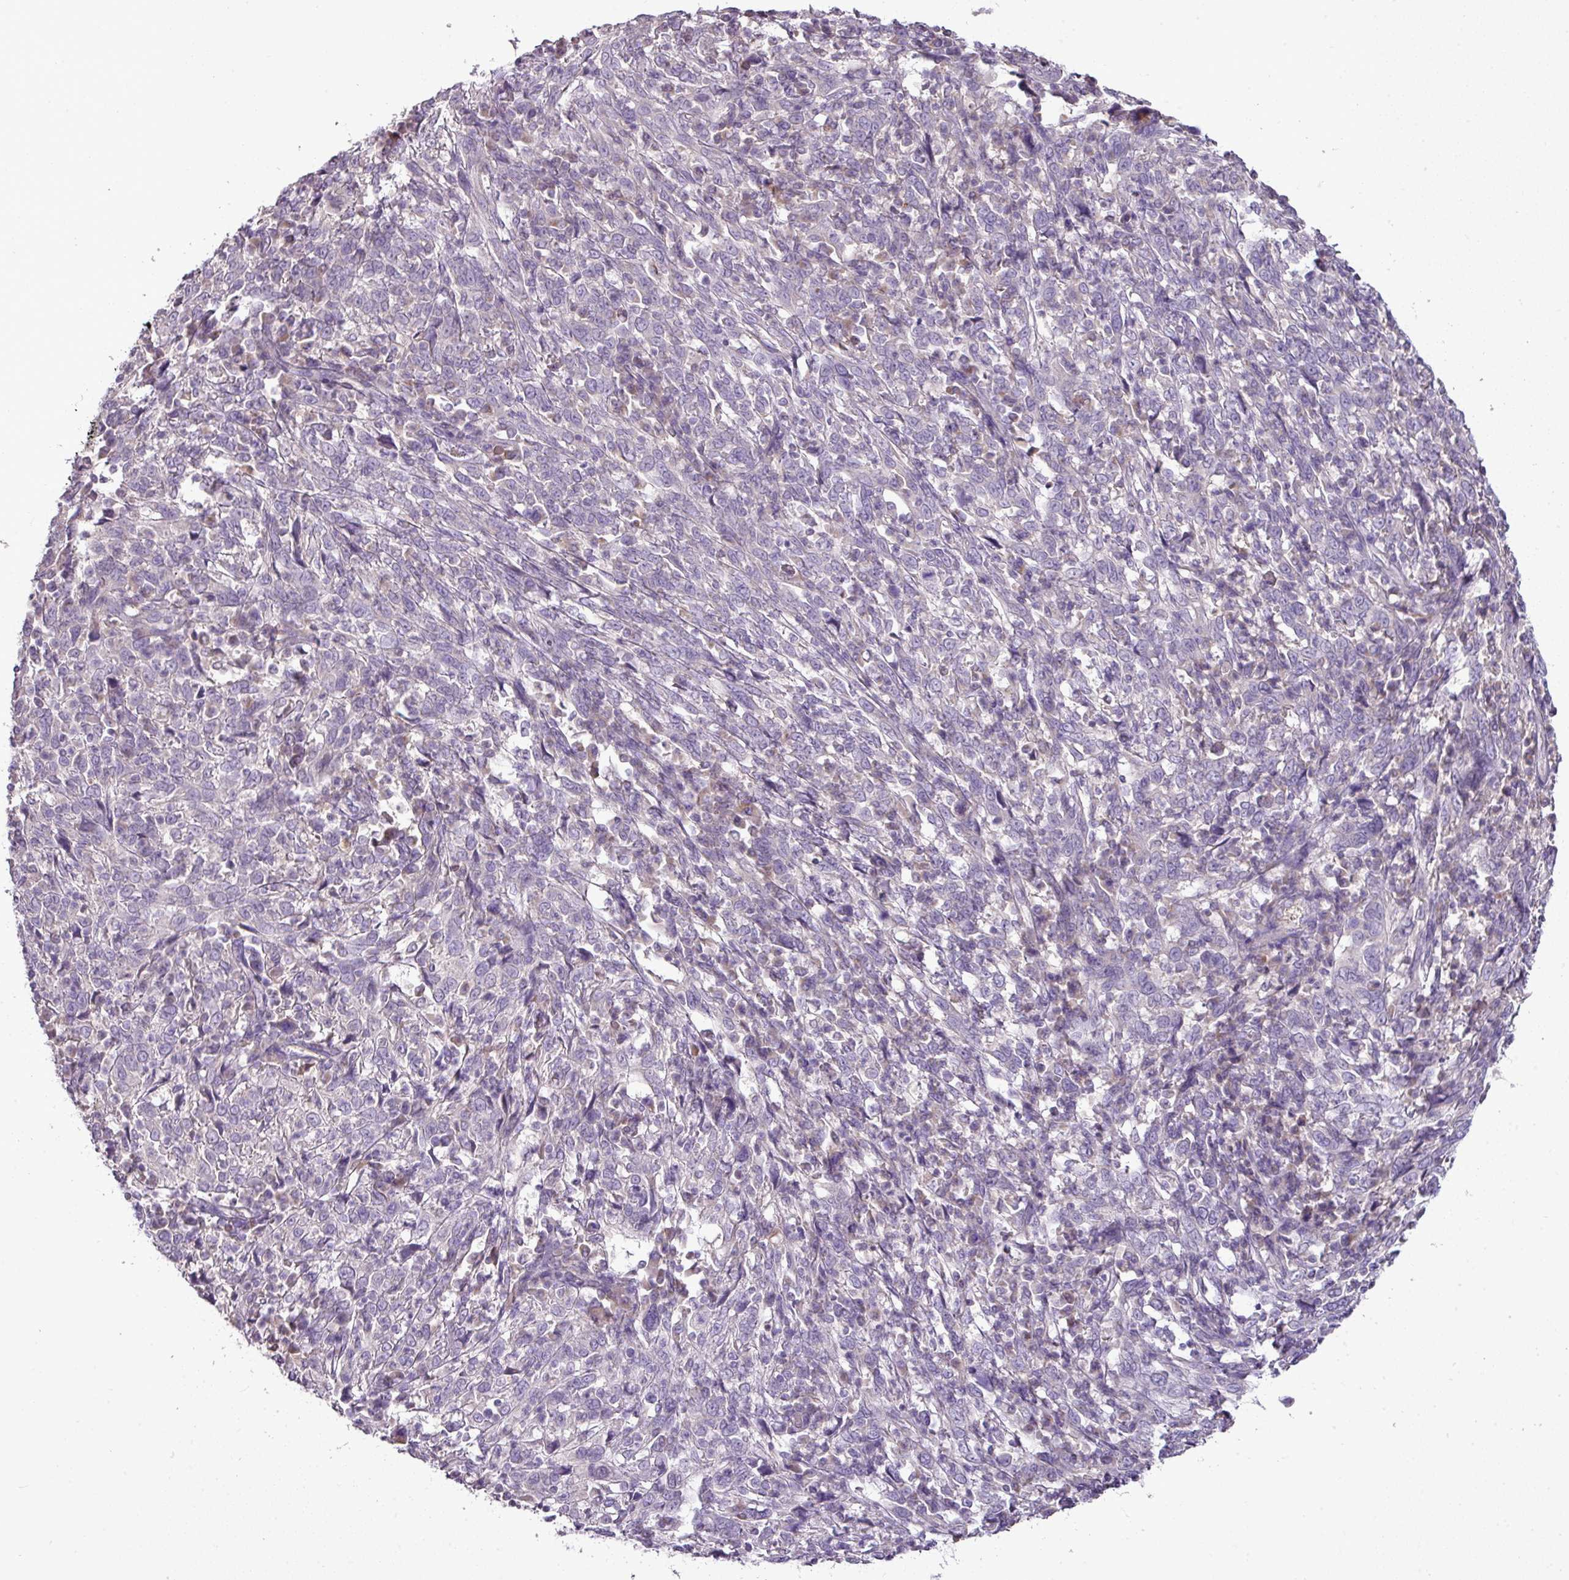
{"staining": {"intensity": "negative", "quantity": "none", "location": "none"}, "tissue": "cervical cancer", "cell_type": "Tumor cells", "image_type": "cancer", "snomed": [{"axis": "morphology", "description": "Squamous cell carcinoma, NOS"}, {"axis": "topography", "description": "Cervix"}], "caption": "A high-resolution image shows IHC staining of cervical cancer, which displays no significant positivity in tumor cells.", "gene": "BRINP2", "patient": {"sex": "female", "age": 46}}